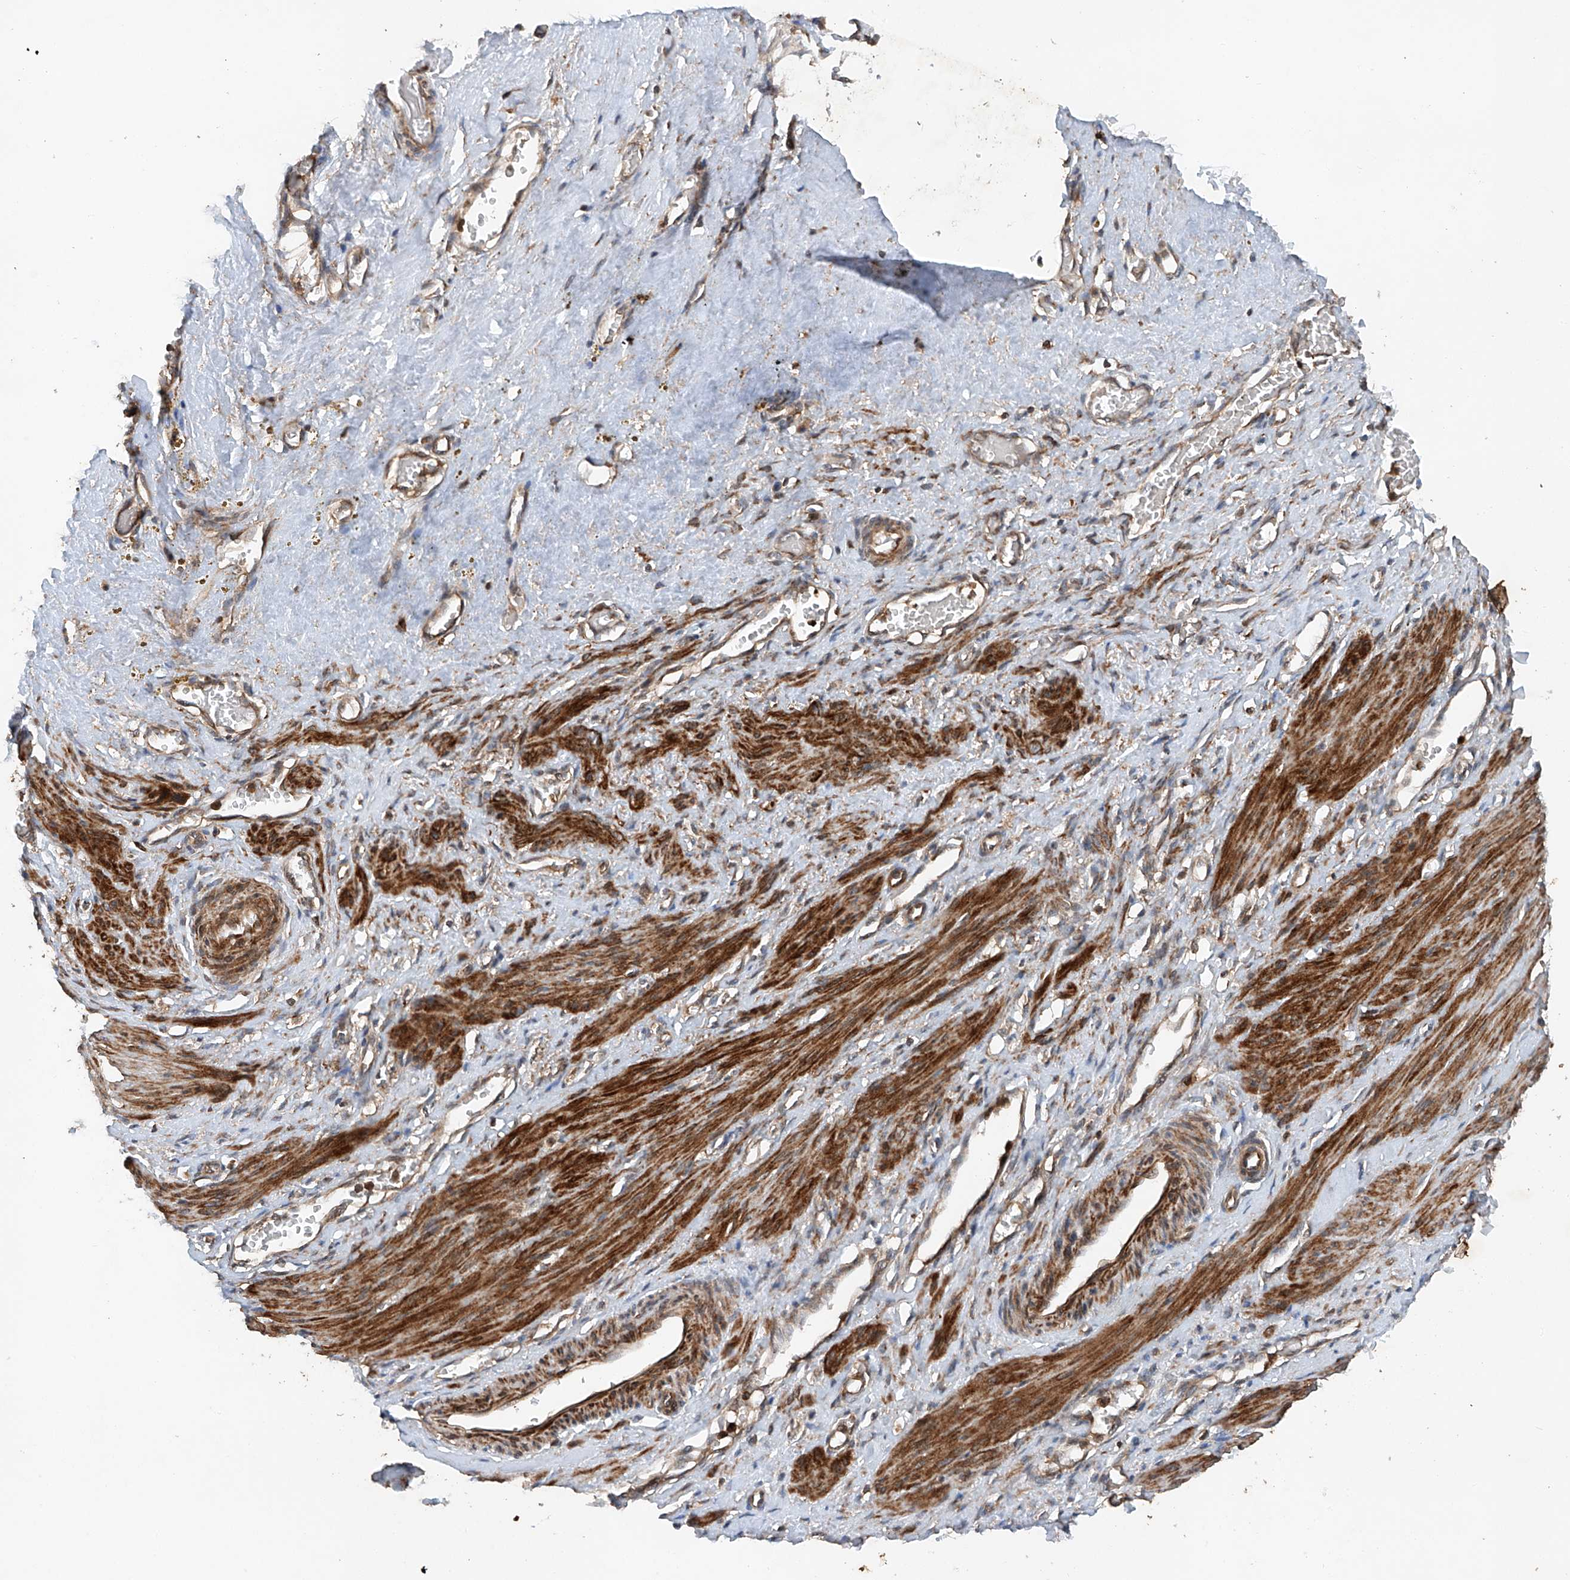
{"staining": {"intensity": "strong", "quantity": ">75%", "location": "cytoplasmic/membranous"}, "tissue": "smooth muscle", "cell_type": "Smooth muscle cells", "image_type": "normal", "snomed": [{"axis": "morphology", "description": "Normal tissue, NOS"}, {"axis": "topography", "description": "Endometrium"}], "caption": "Immunohistochemical staining of benign human smooth muscle demonstrates high levels of strong cytoplasmic/membranous staining in approximately >75% of smooth muscle cells.", "gene": "CEP85L", "patient": {"sex": "female", "age": 33}}